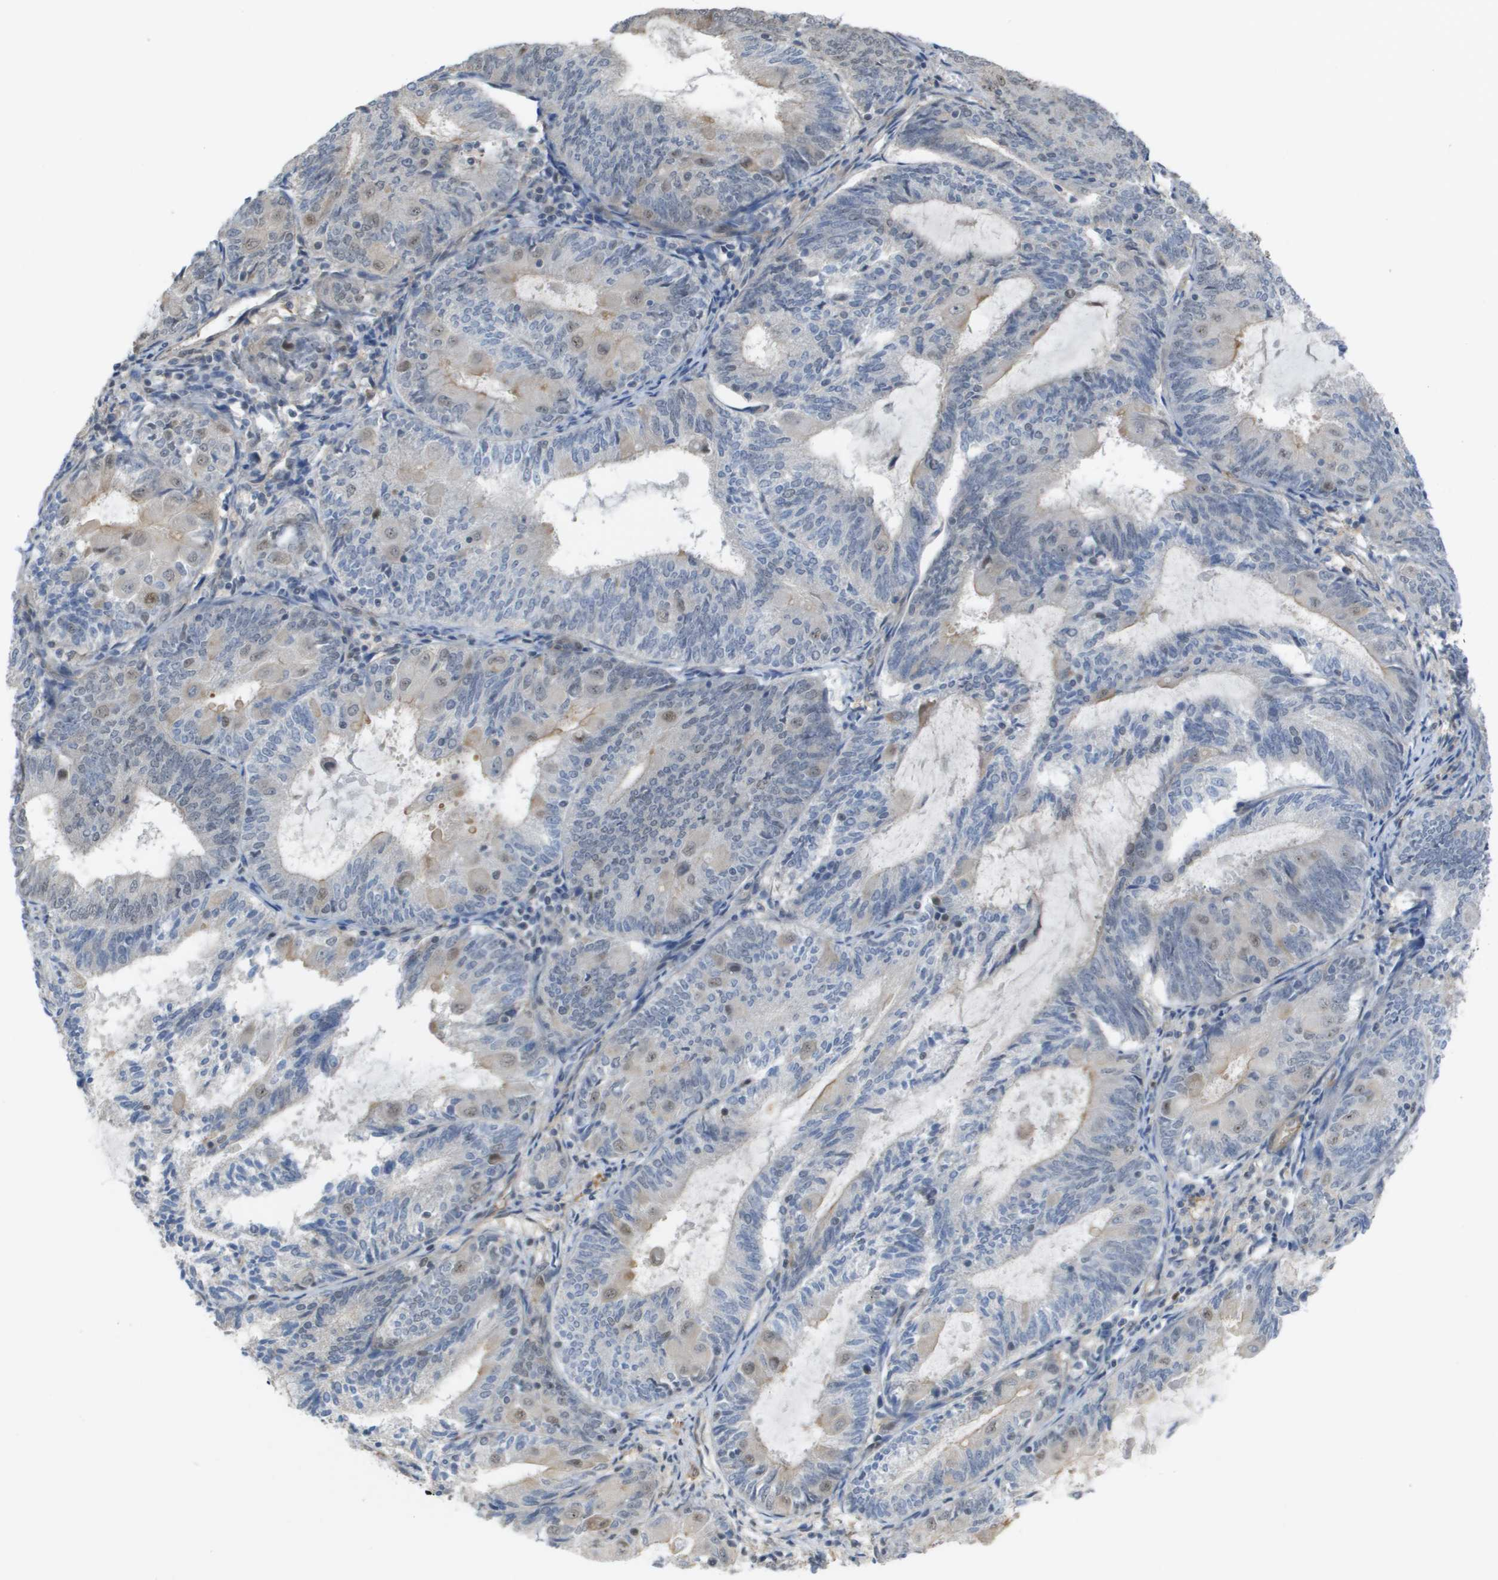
{"staining": {"intensity": "weak", "quantity": "<25%", "location": "nuclear"}, "tissue": "endometrial cancer", "cell_type": "Tumor cells", "image_type": "cancer", "snomed": [{"axis": "morphology", "description": "Adenocarcinoma, NOS"}, {"axis": "topography", "description": "Endometrium"}], "caption": "IHC micrograph of human endometrial cancer (adenocarcinoma) stained for a protein (brown), which demonstrates no expression in tumor cells.", "gene": "RNF112", "patient": {"sex": "female", "age": 81}}